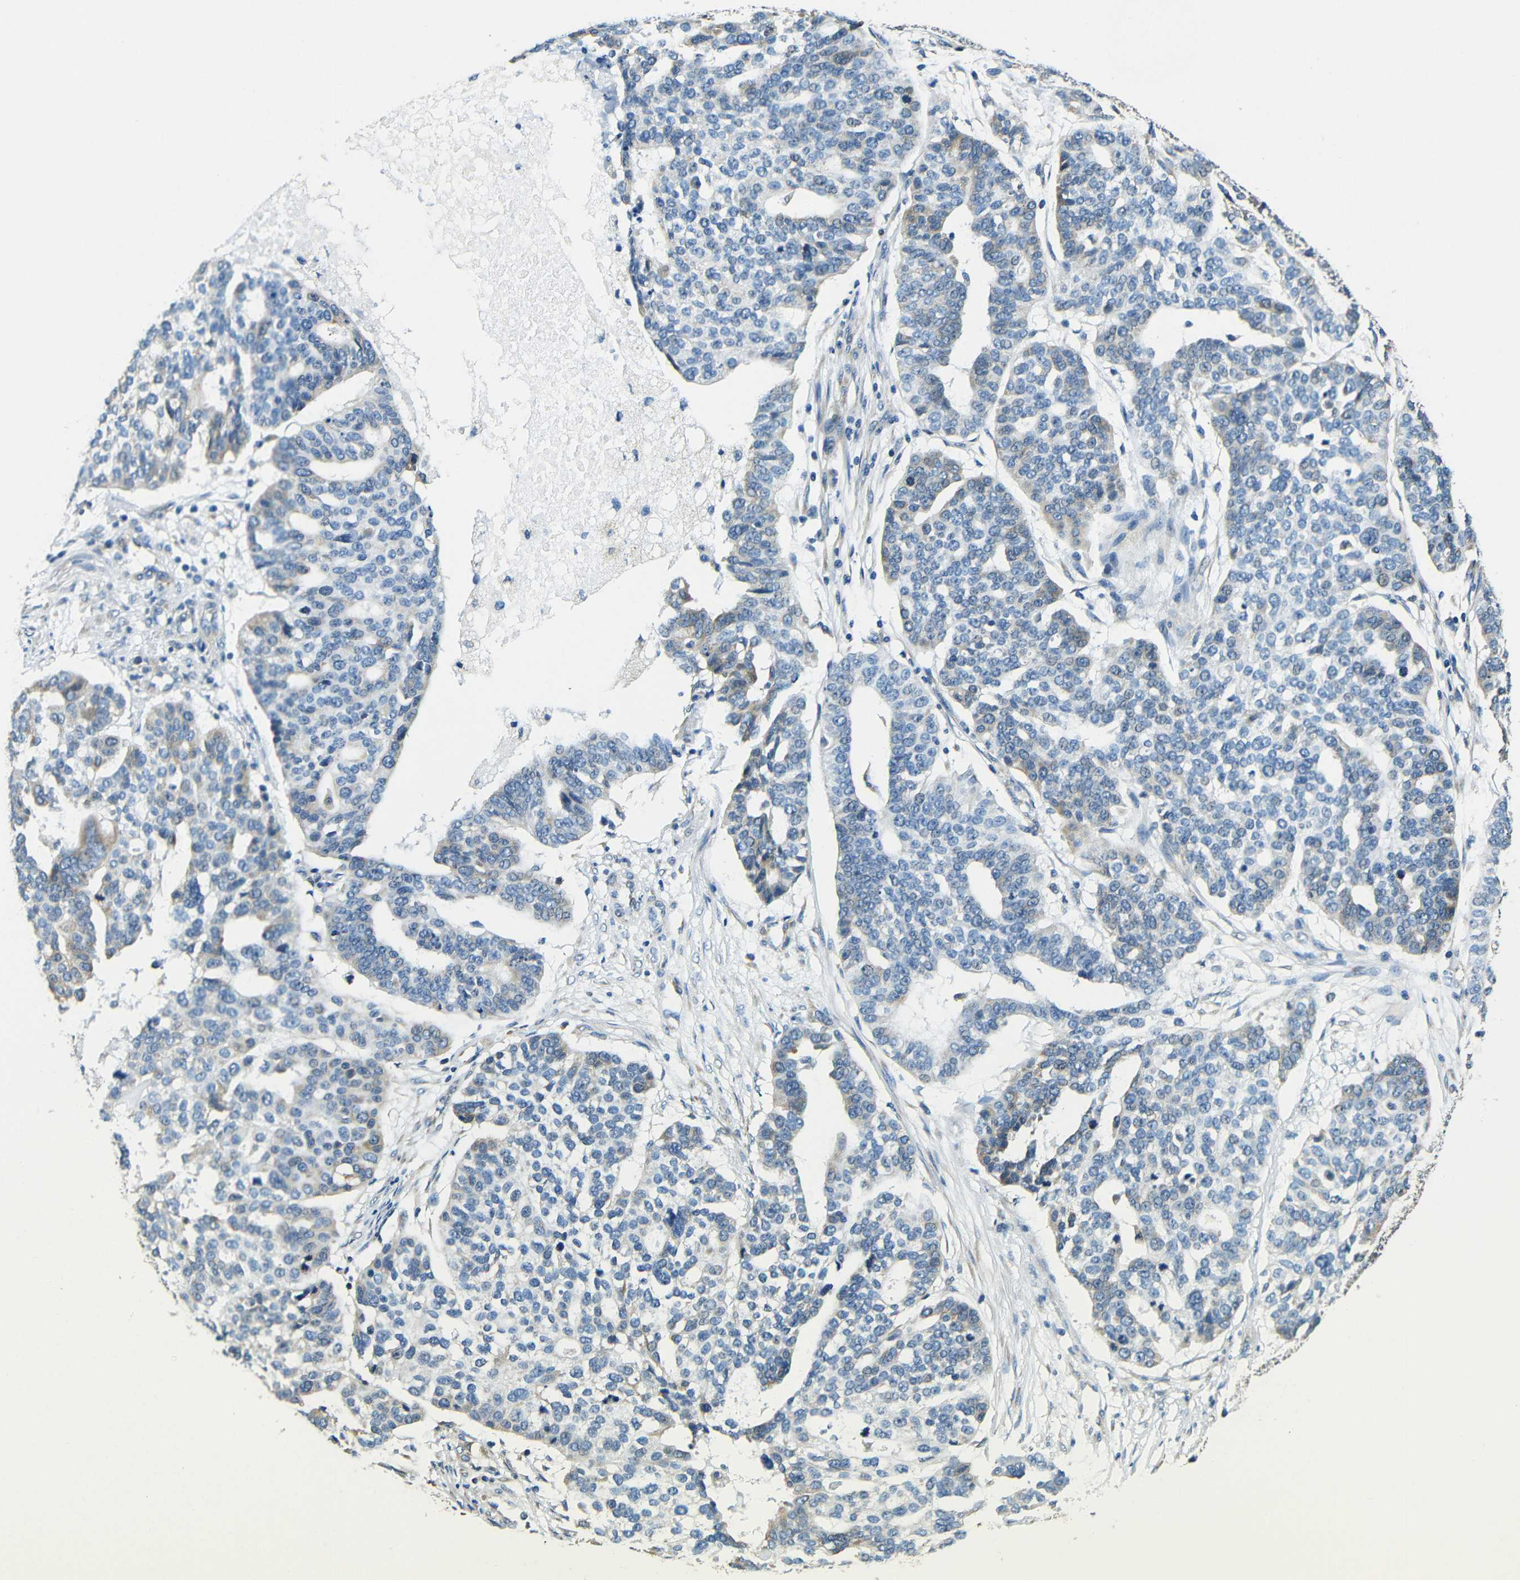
{"staining": {"intensity": "weak", "quantity": "<25%", "location": "cytoplasmic/membranous"}, "tissue": "ovarian cancer", "cell_type": "Tumor cells", "image_type": "cancer", "snomed": [{"axis": "morphology", "description": "Cystadenocarcinoma, serous, NOS"}, {"axis": "topography", "description": "Ovary"}], "caption": "Tumor cells are negative for brown protein staining in ovarian cancer (serous cystadenocarcinoma).", "gene": "VAPB", "patient": {"sex": "female", "age": 59}}